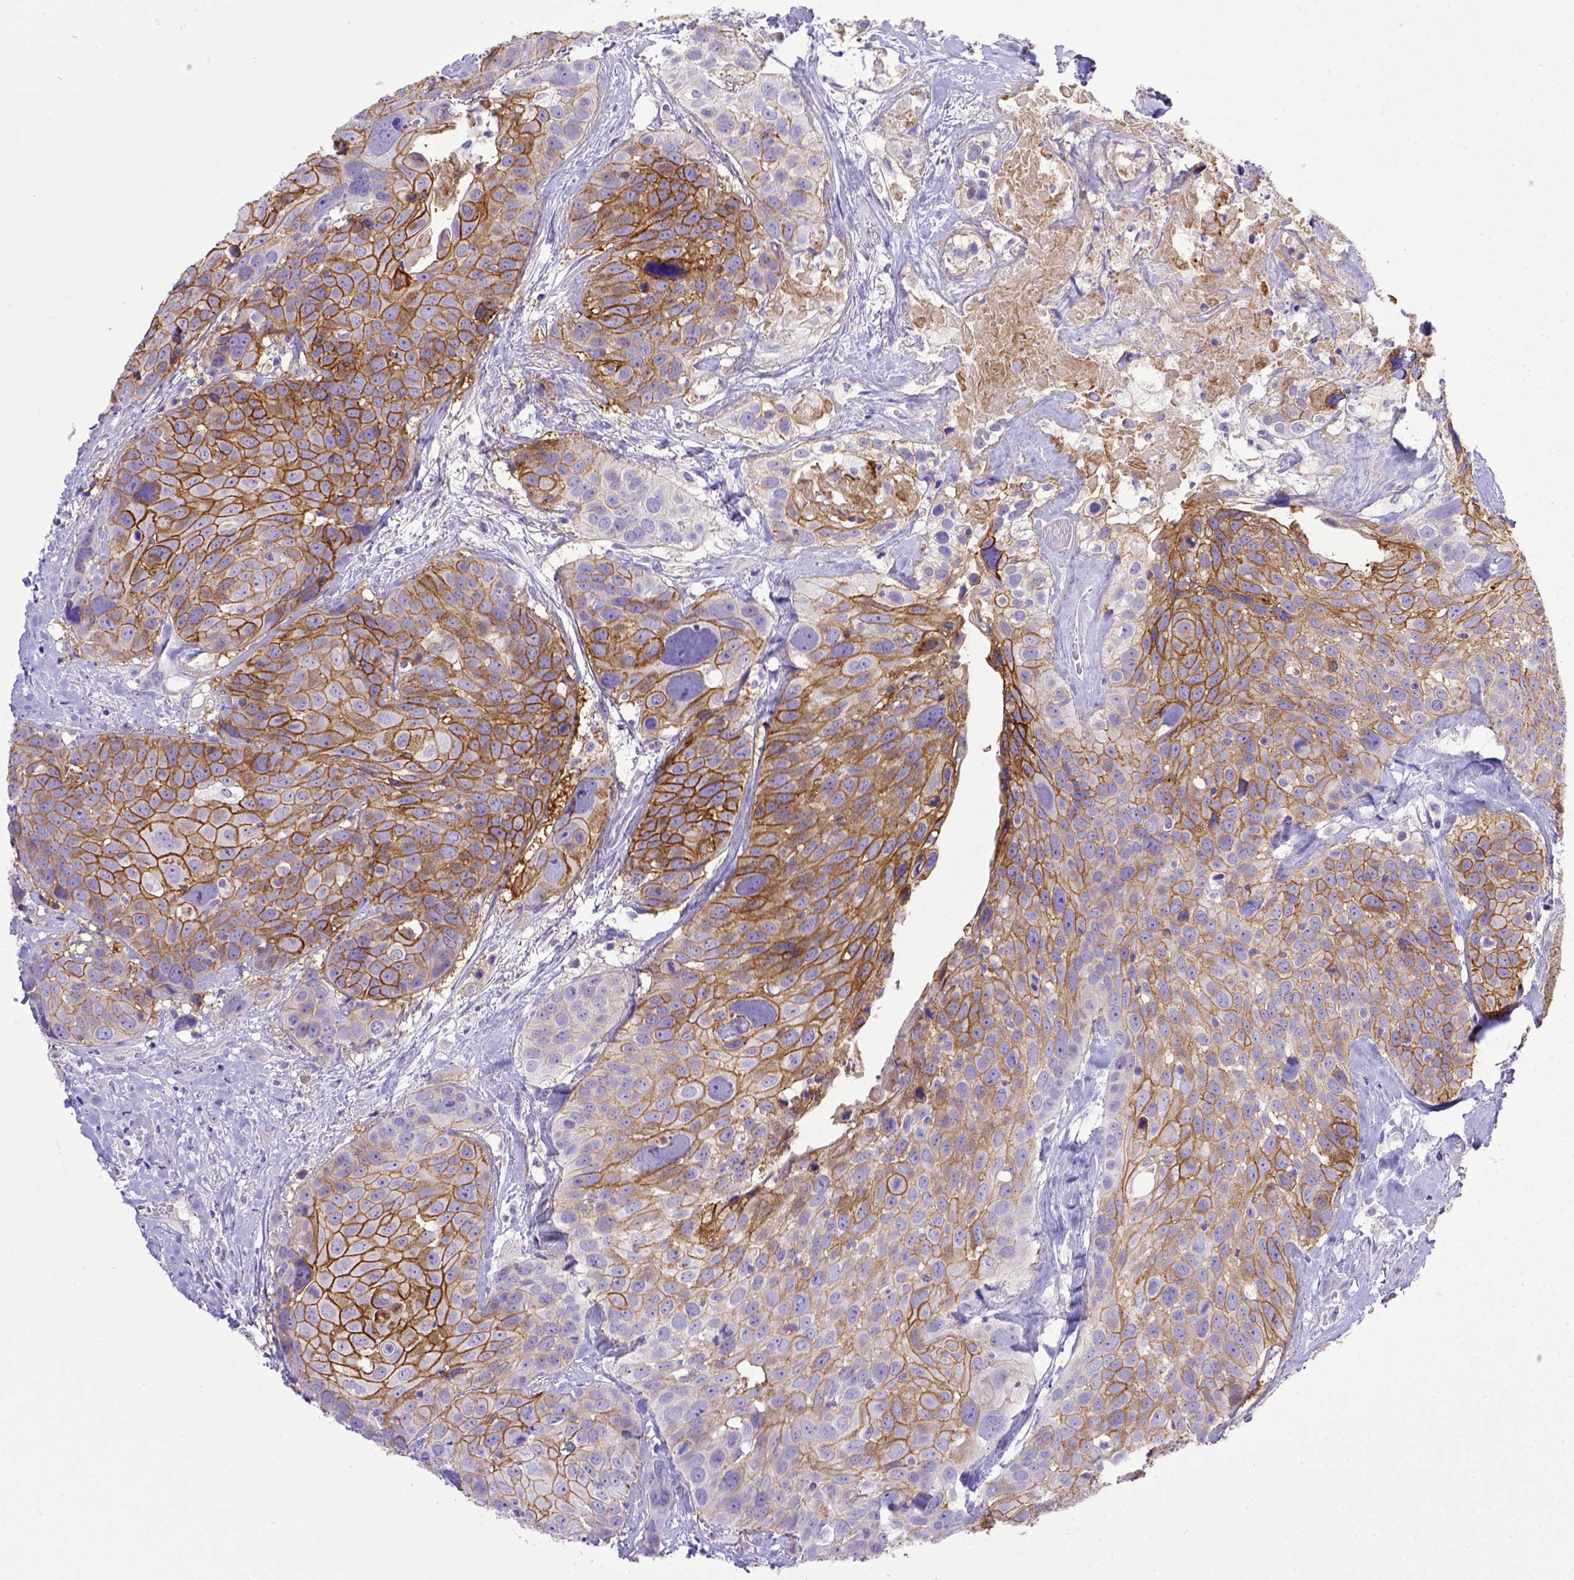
{"staining": {"intensity": "moderate", "quantity": ">75%", "location": "cytoplasmic/membranous"}, "tissue": "head and neck cancer", "cell_type": "Tumor cells", "image_type": "cancer", "snomed": [{"axis": "morphology", "description": "Squamous cell carcinoma, NOS"}, {"axis": "topography", "description": "Oral tissue"}, {"axis": "topography", "description": "Head-Neck"}], "caption": "DAB immunohistochemical staining of human head and neck squamous cell carcinoma demonstrates moderate cytoplasmic/membranous protein positivity in about >75% of tumor cells. (DAB IHC, brown staining for protein, blue staining for nuclei).", "gene": "BTN1A1", "patient": {"sex": "male", "age": 56}}